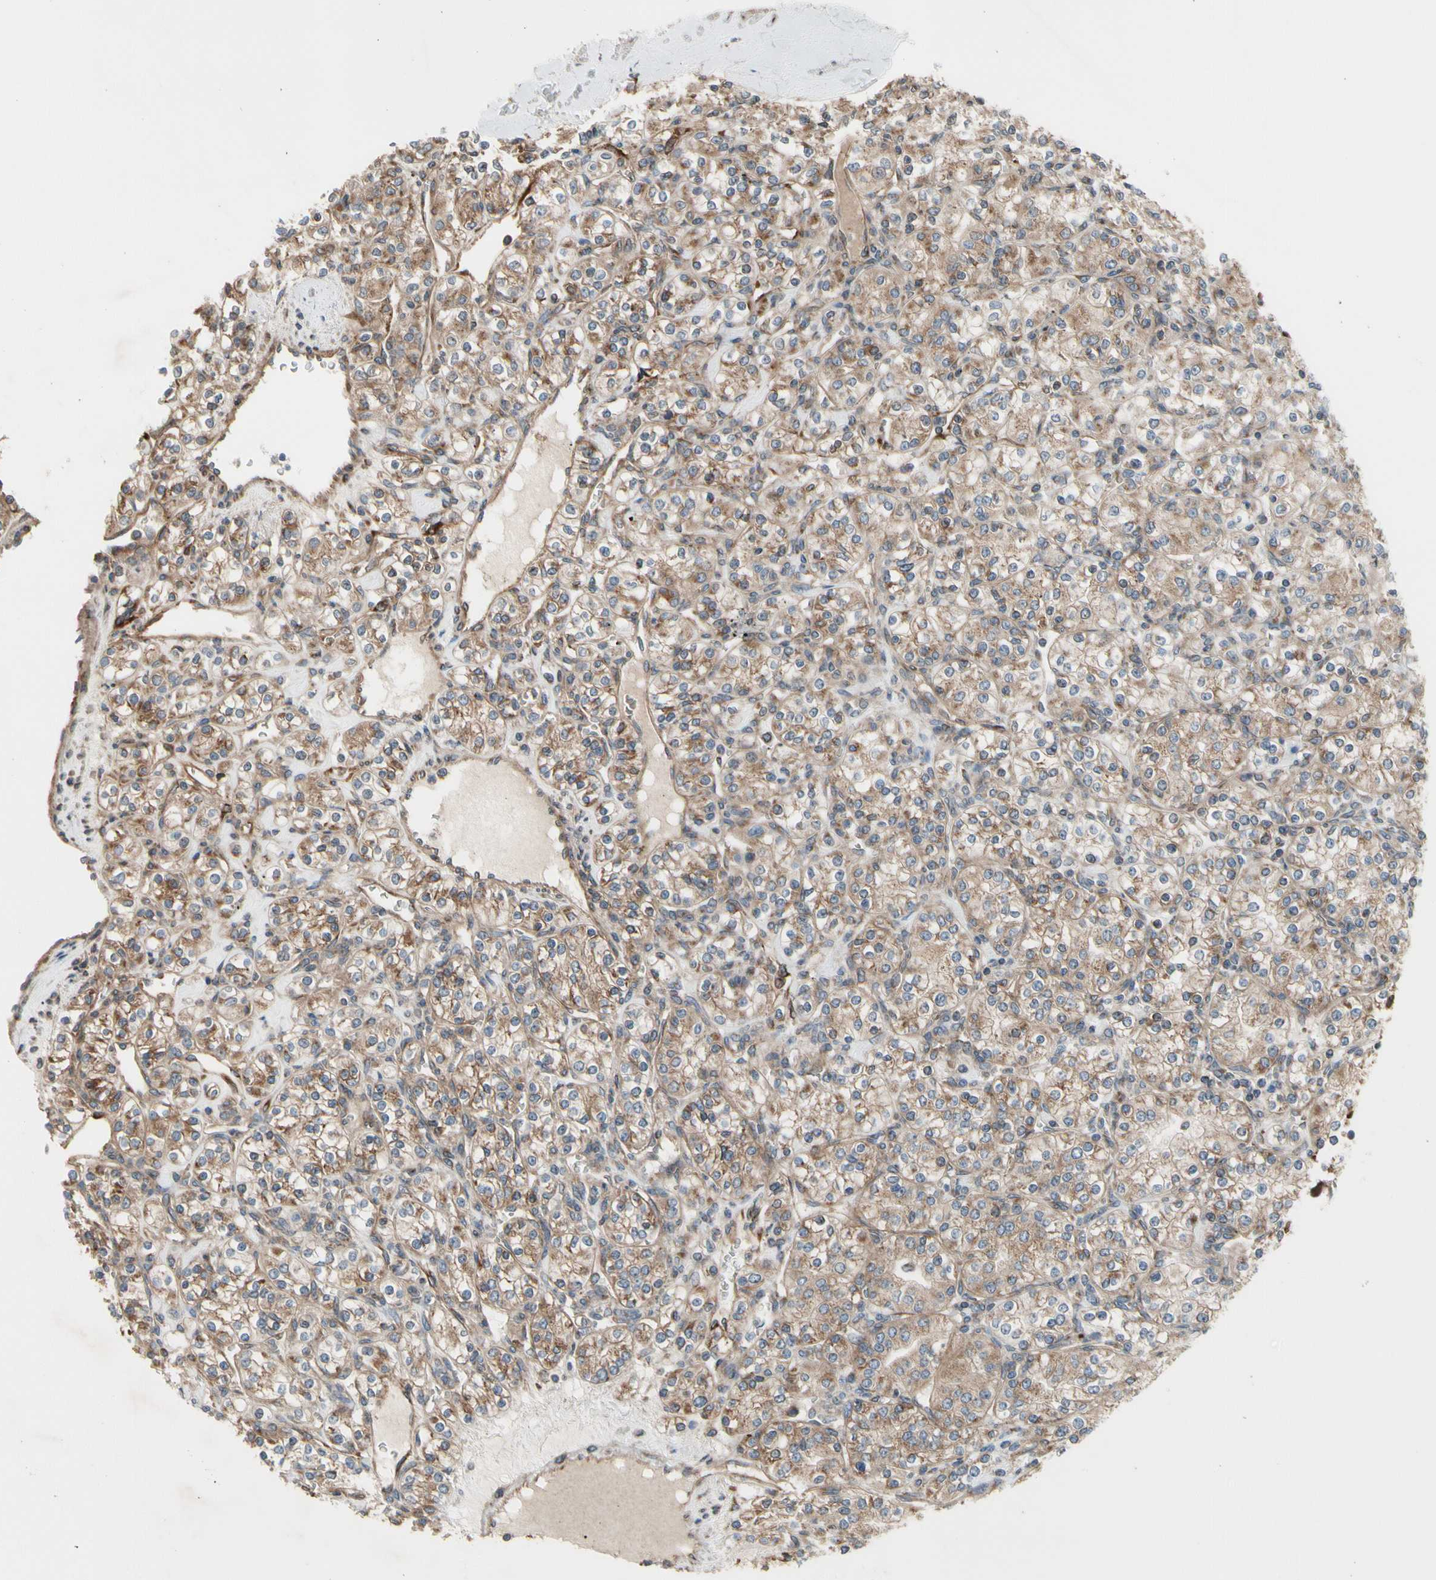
{"staining": {"intensity": "moderate", "quantity": ">75%", "location": "cytoplasmic/membranous"}, "tissue": "renal cancer", "cell_type": "Tumor cells", "image_type": "cancer", "snomed": [{"axis": "morphology", "description": "Adenocarcinoma, NOS"}, {"axis": "topography", "description": "Kidney"}], "caption": "A micrograph of human renal adenocarcinoma stained for a protein reveals moderate cytoplasmic/membranous brown staining in tumor cells.", "gene": "SLC39A9", "patient": {"sex": "male", "age": 77}}